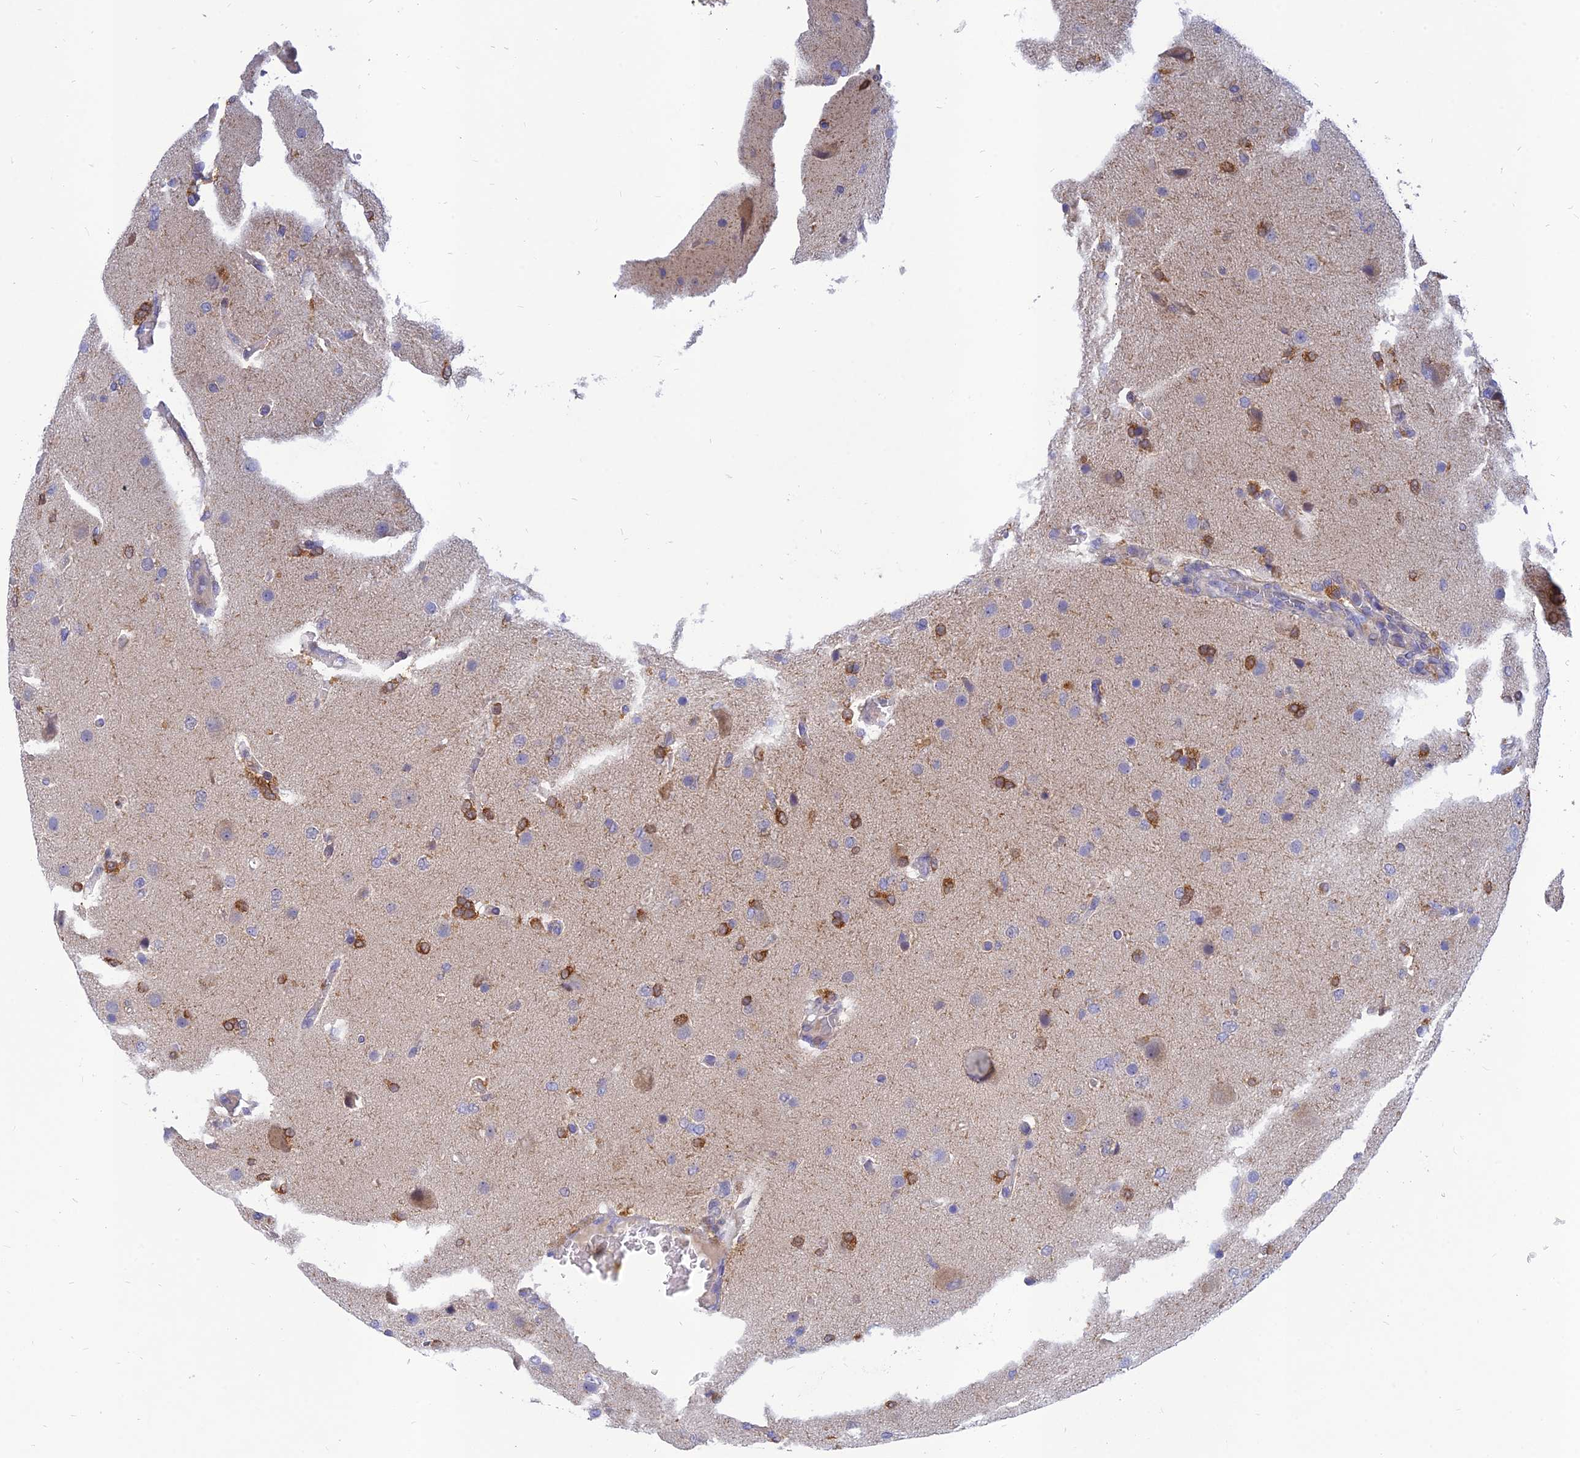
{"staining": {"intensity": "moderate", "quantity": "<25%", "location": "cytoplasmic/membranous"}, "tissue": "glioma", "cell_type": "Tumor cells", "image_type": "cancer", "snomed": [{"axis": "morphology", "description": "Glioma, malignant, High grade"}, {"axis": "topography", "description": "Brain"}], "caption": "Human high-grade glioma (malignant) stained with a protein marker displays moderate staining in tumor cells.", "gene": "CACNA1B", "patient": {"sex": "female", "age": 74}}